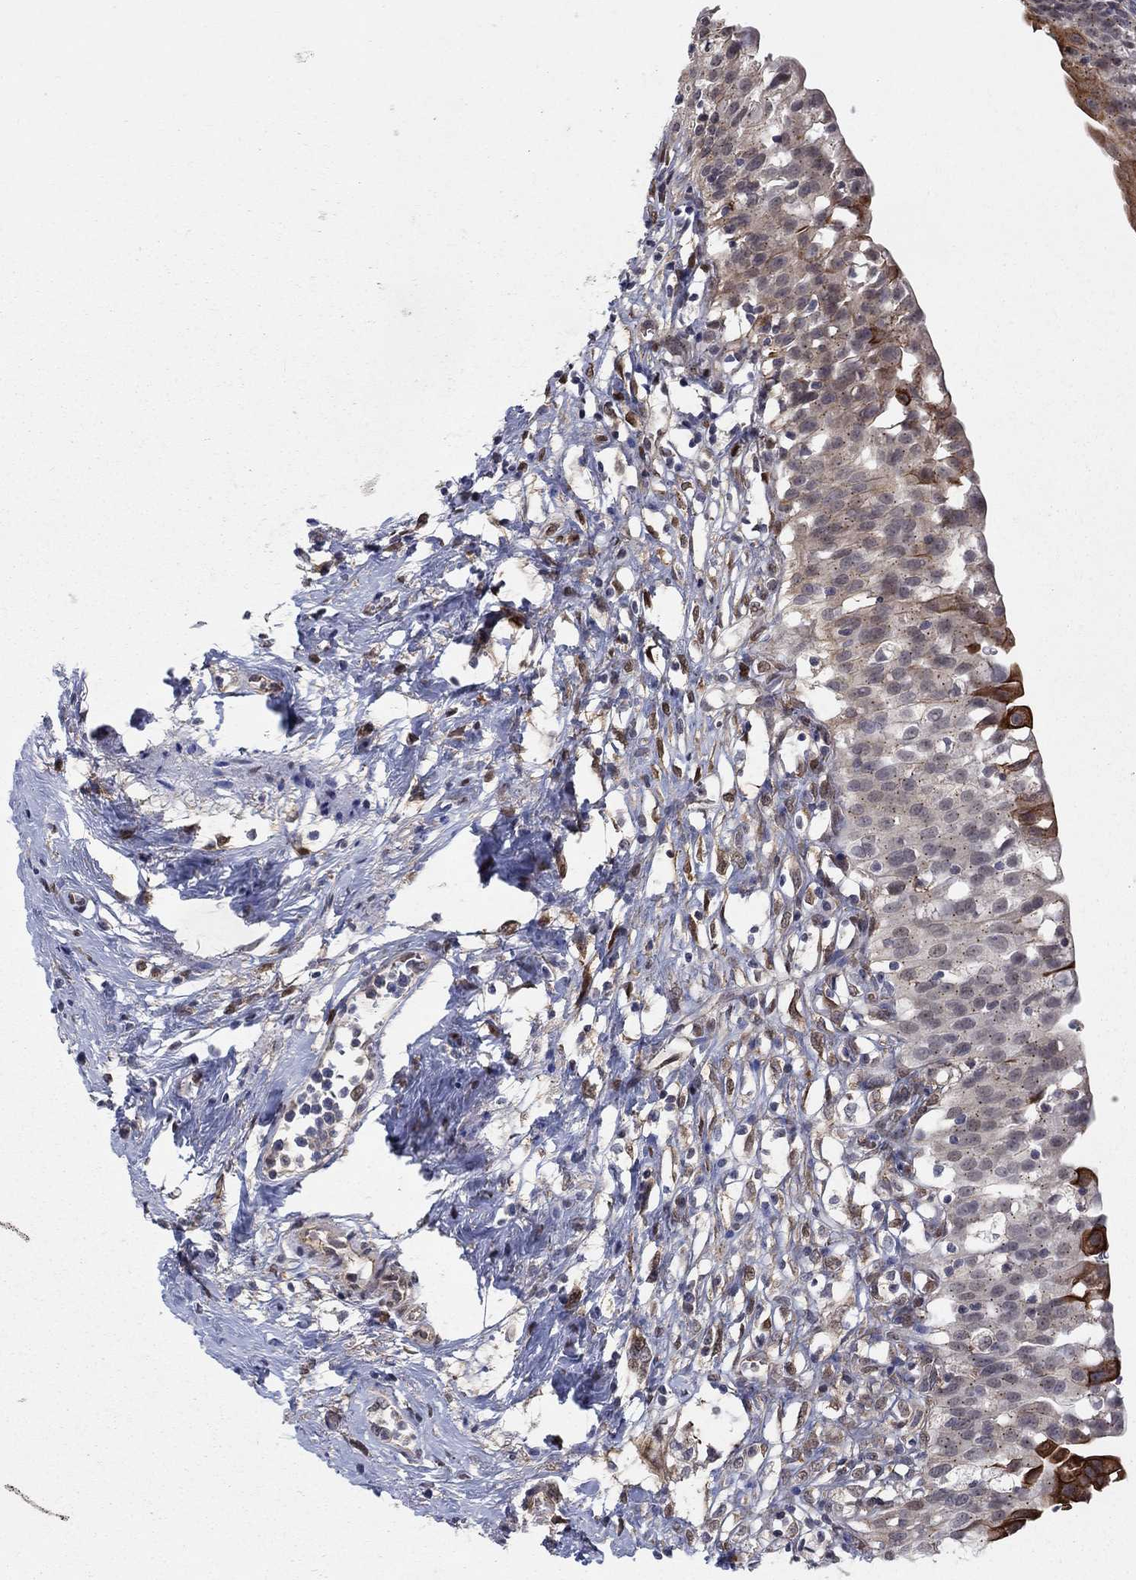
{"staining": {"intensity": "strong", "quantity": "25%-75%", "location": "cytoplasmic/membranous"}, "tissue": "urinary bladder", "cell_type": "Urothelial cells", "image_type": "normal", "snomed": [{"axis": "morphology", "description": "Normal tissue, NOS"}, {"axis": "topography", "description": "Urinary bladder"}], "caption": "Brown immunohistochemical staining in unremarkable human urinary bladder reveals strong cytoplasmic/membranous positivity in about 25%-75% of urothelial cells.", "gene": "SH3RF1", "patient": {"sex": "male", "age": 76}}